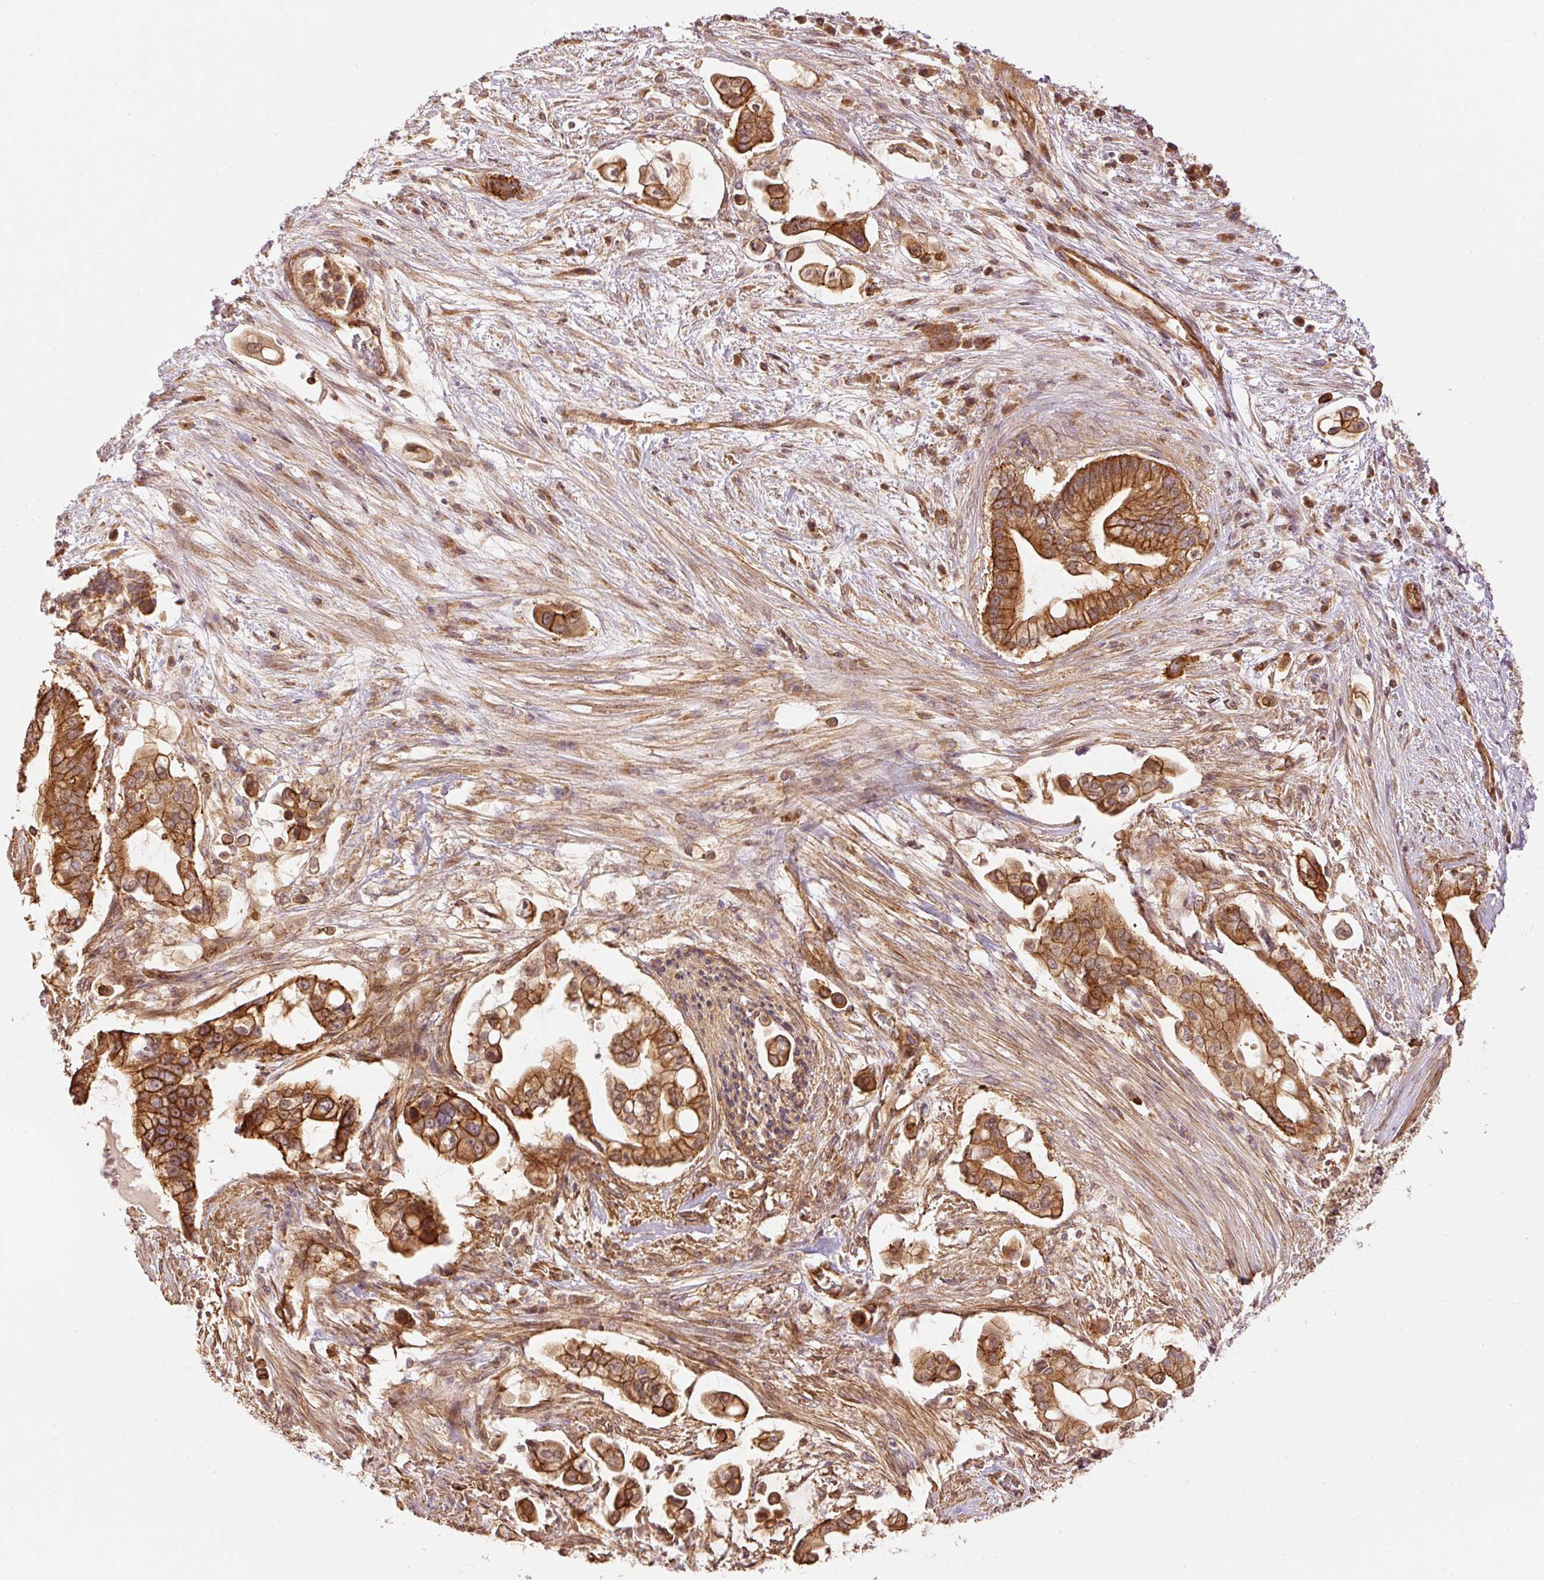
{"staining": {"intensity": "strong", "quantity": ">75%", "location": "cytoplasmic/membranous"}, "tissue": "pancreatic cancer", "cell_type": "Tumor cells", "image_type": "cancer", "snomed": [{"axis": "morphology", "description": "Adenocarcinoma, NOS"}, {"axis": "topography", "description": "Pancreas"}], "caption": "Protein staining exhibits strong cytoplasmic/membranous expression in about >75% of tumor cells in pancreatic cancer.", "gene": "ADCY4", "patient": {"sex": "female", "age": 69}}